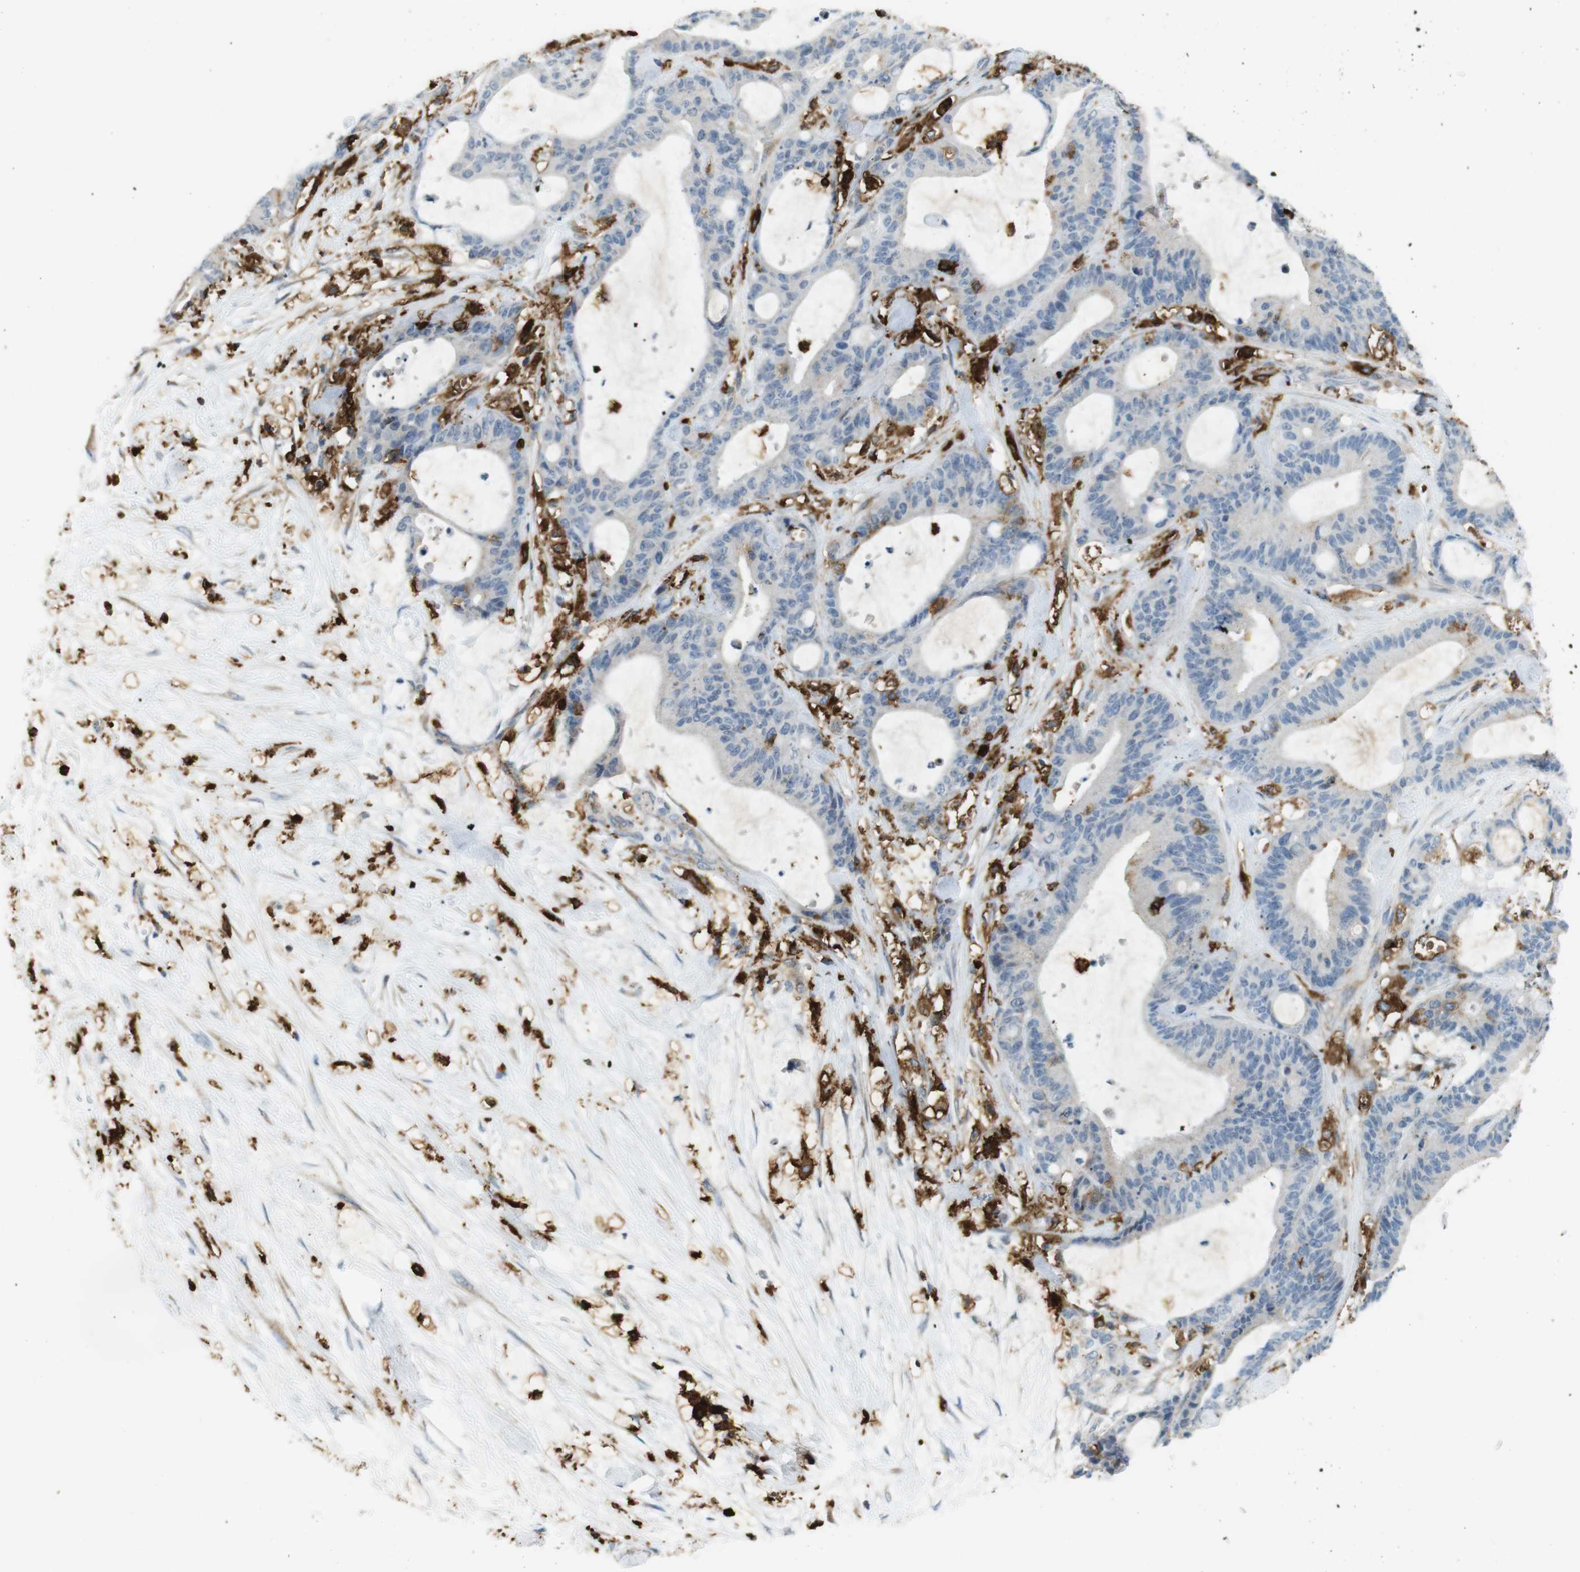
{"staining": {"intensity": "weak", "quantity": "25%-75%", "location": "cytoplasmic/membranous"}, "tissue": "liver cancer", "cell_type": "Tumor cells", "image_type": "cancer", "snomed": [{"axis": "morphology", "description": "Cholangiocarcinoma"}, {"axis": "topography", "description": "Liver"}], "caption": "Approximately 25%-75% of tumor cells in cholangiocarcinoma (liver) display weak cytoplasmic/membranous protein expression as visualized by brown immunohistochemical staining.", "gene": "HLA-DRA", "patient": {"sex": "female", "age": 73}}